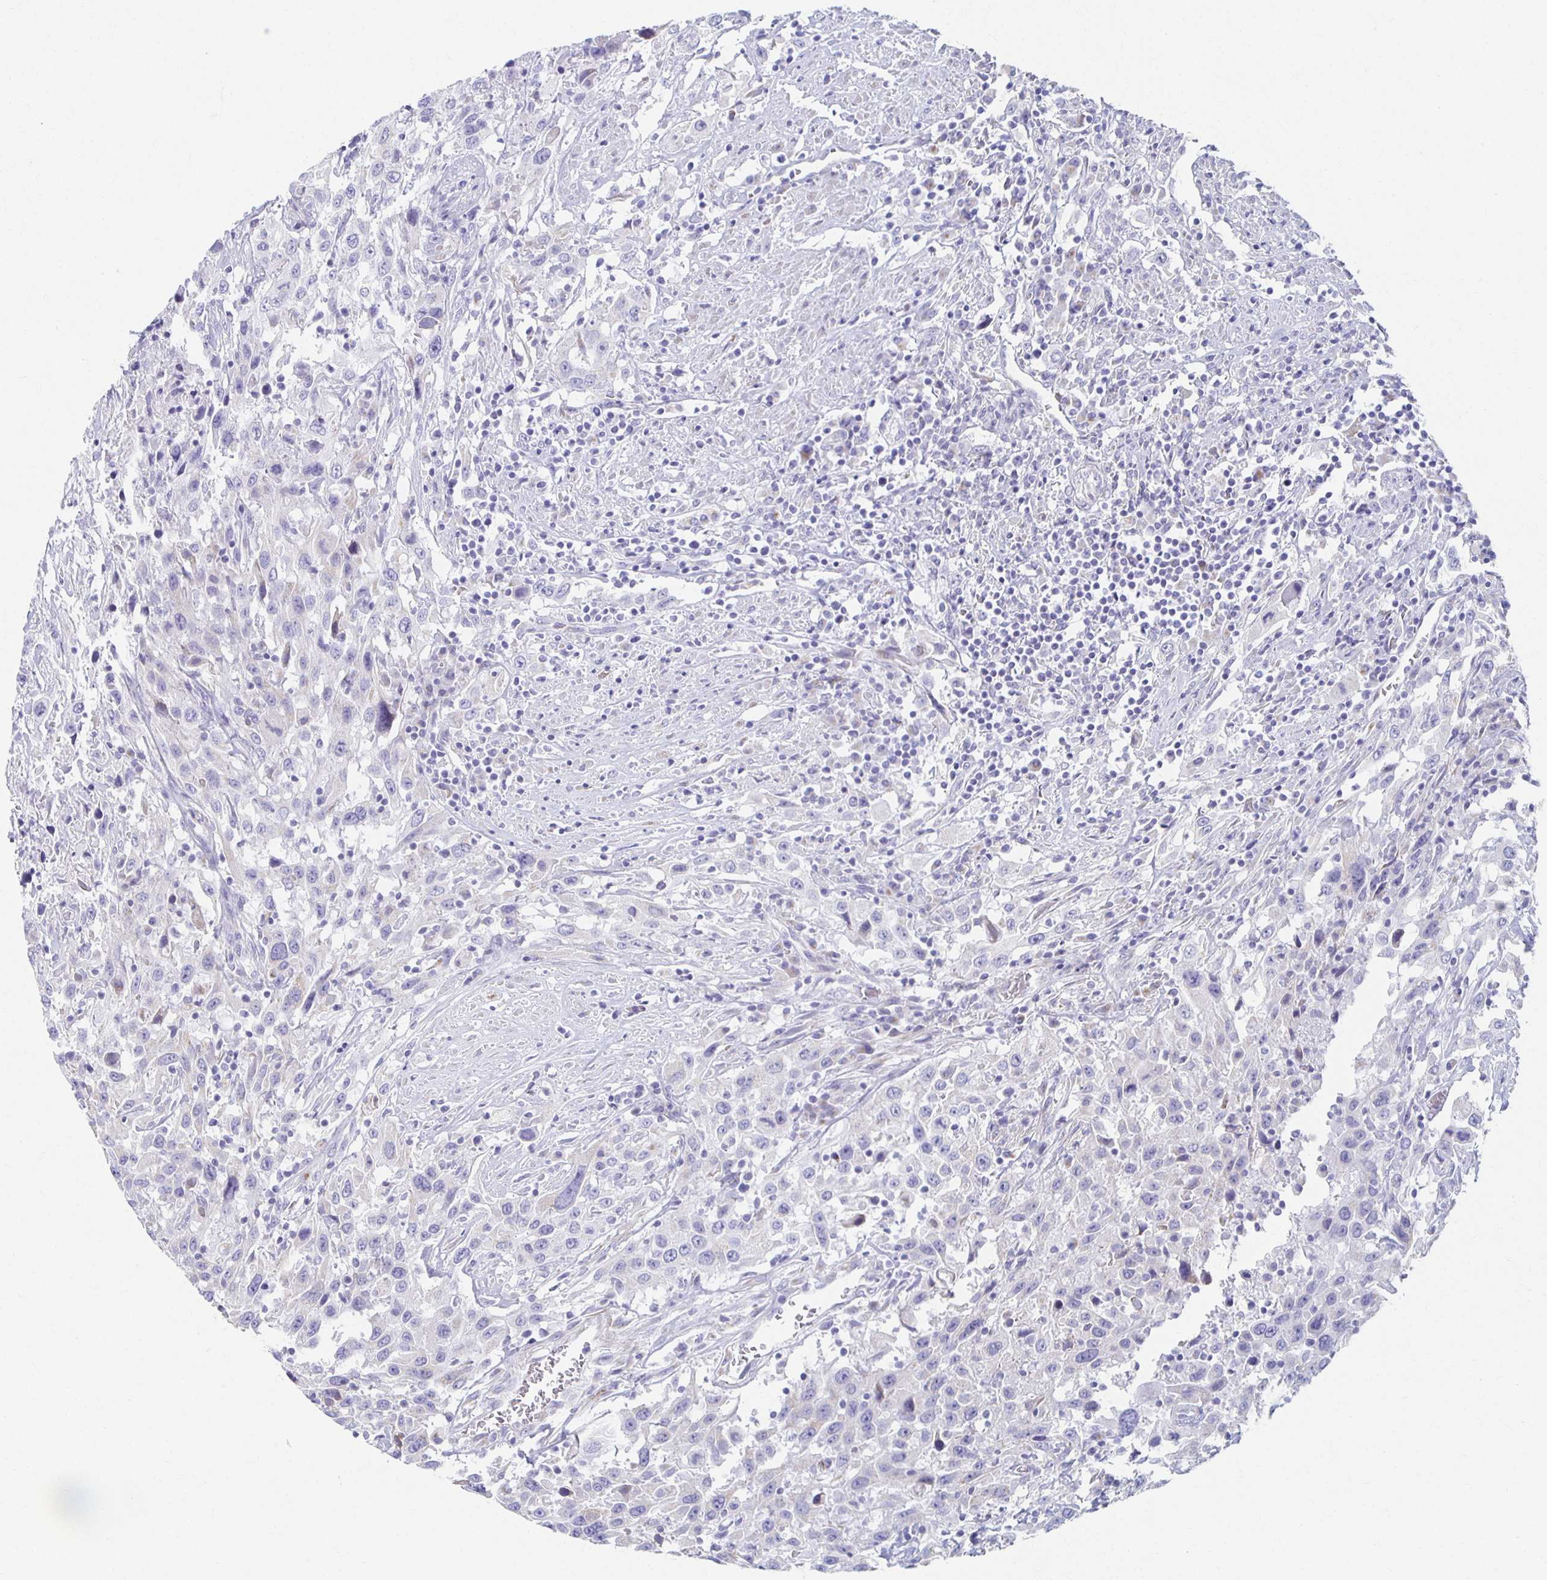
{"staining": {"intensity": "negative", "quantity": "none", "location": "none"}, "tissue": "urothelial cancer", "cell_type": "Tumor cells", "image_type": "cancer", "snomed": [{"axis": "morphology", "description": "Urothelial carcinoma, High grade"}, {"axis": "topography", "description": "Urinary bladder"}], "caption": "Tumor cells are negative for protein expression in human urothelial carcinoma (high-grade). Brightfield microscopy of immunohistochemistry (IHC) stained with DAB (3,3'-diaminobenzidine) (brown) and hematoxylin (blue), captured at high magnification.", "gene": "TEX44", "patient": {"sex": "male", "age": 61}}